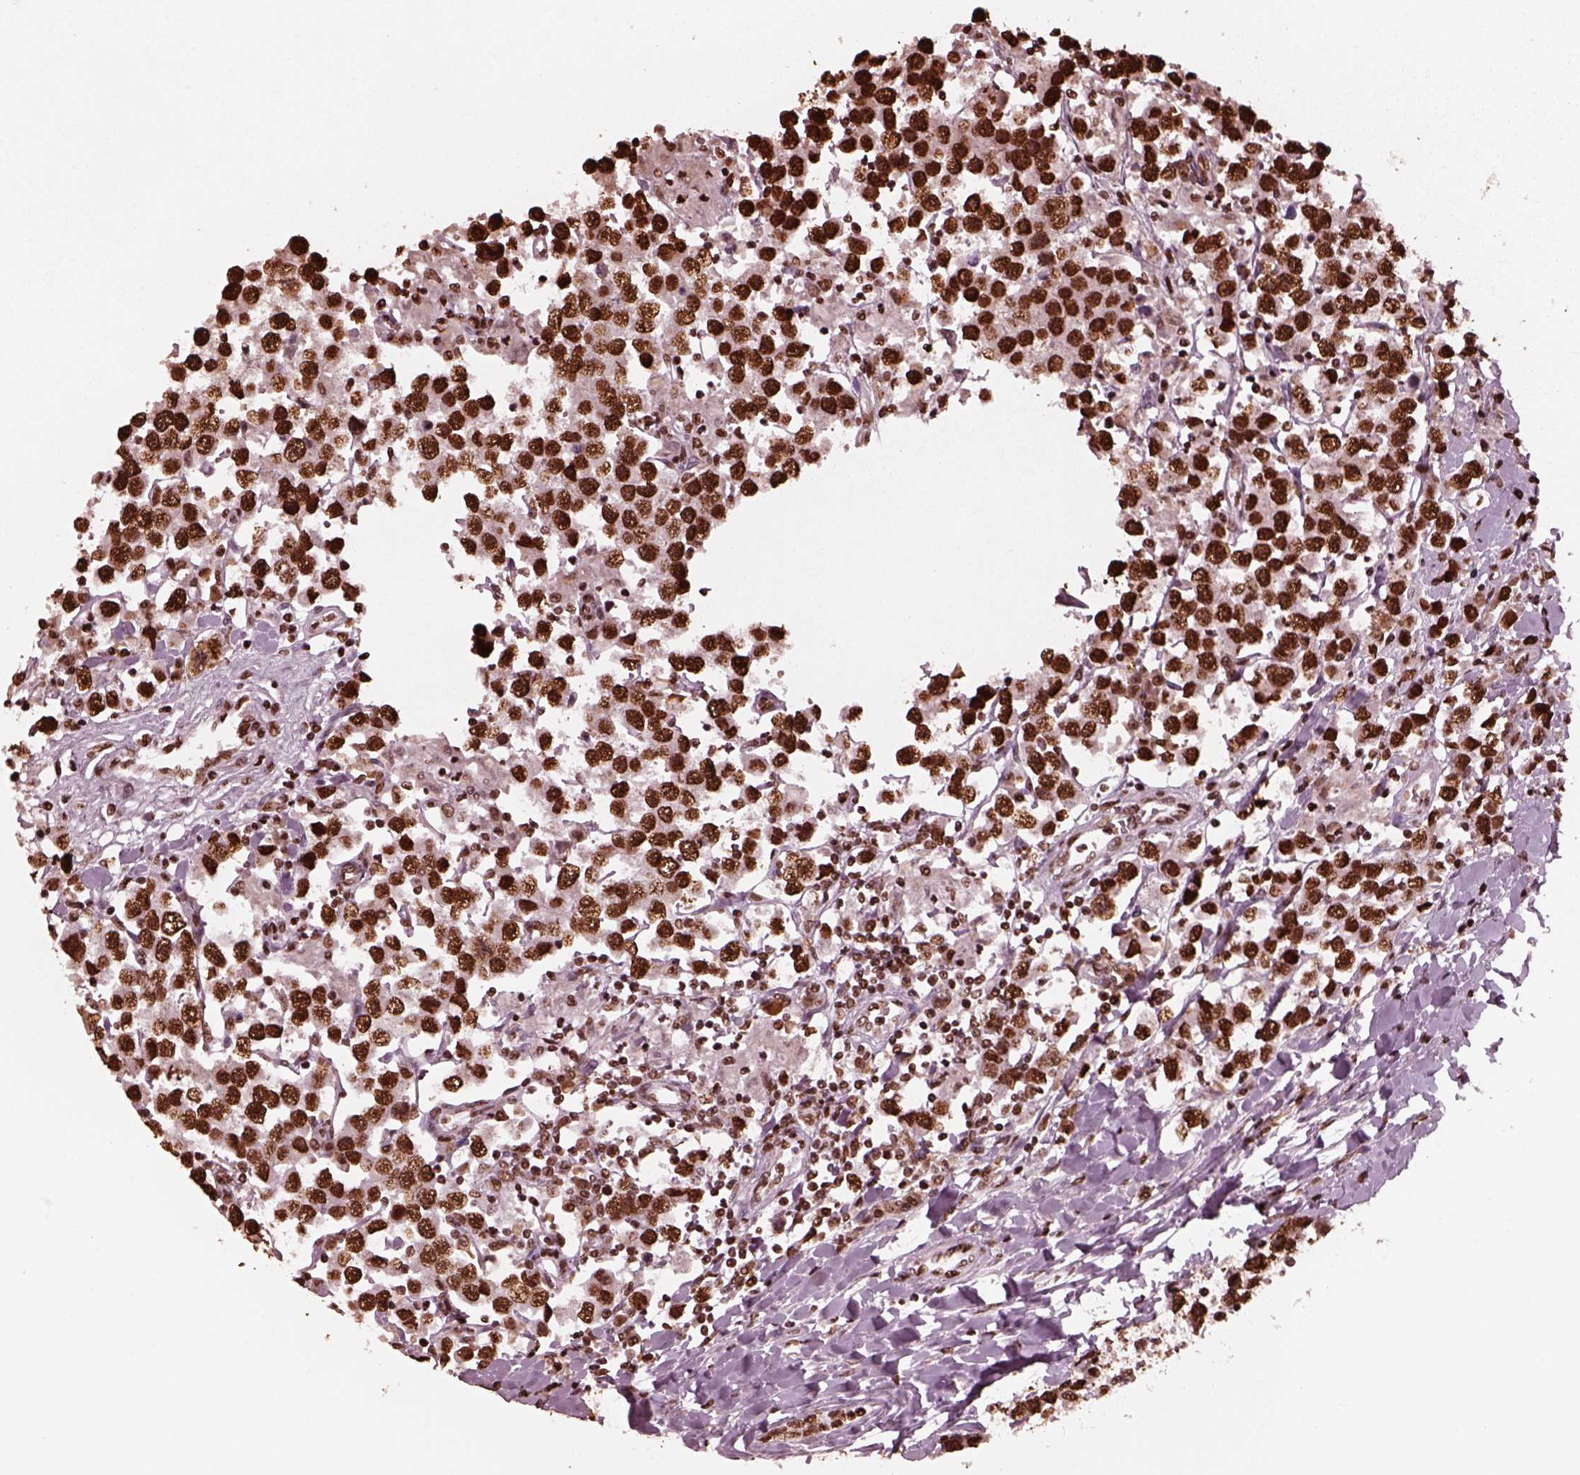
{"staining": {"intensity": "strong", "quantity": ">75%", "location": "nuclear"}, "tissue": "testis cancer", "cell_type": "Tumor cells", "image_type": "cancer", "snomed": [{"axis": "morphology", "description": "Seminoma, NOS"}, {"axis": "topography", "description": "Testis"}], "caption": "High-magnification brightfield microscopy of testis cancer stained with DAB (brown) and counterstained with hematoxylin (blue). tumor cells exhibit strong nuclear staining is present in about>75% of cells.", "gene": "NSD1", "patient": {"sex": "male", "age": 45}}